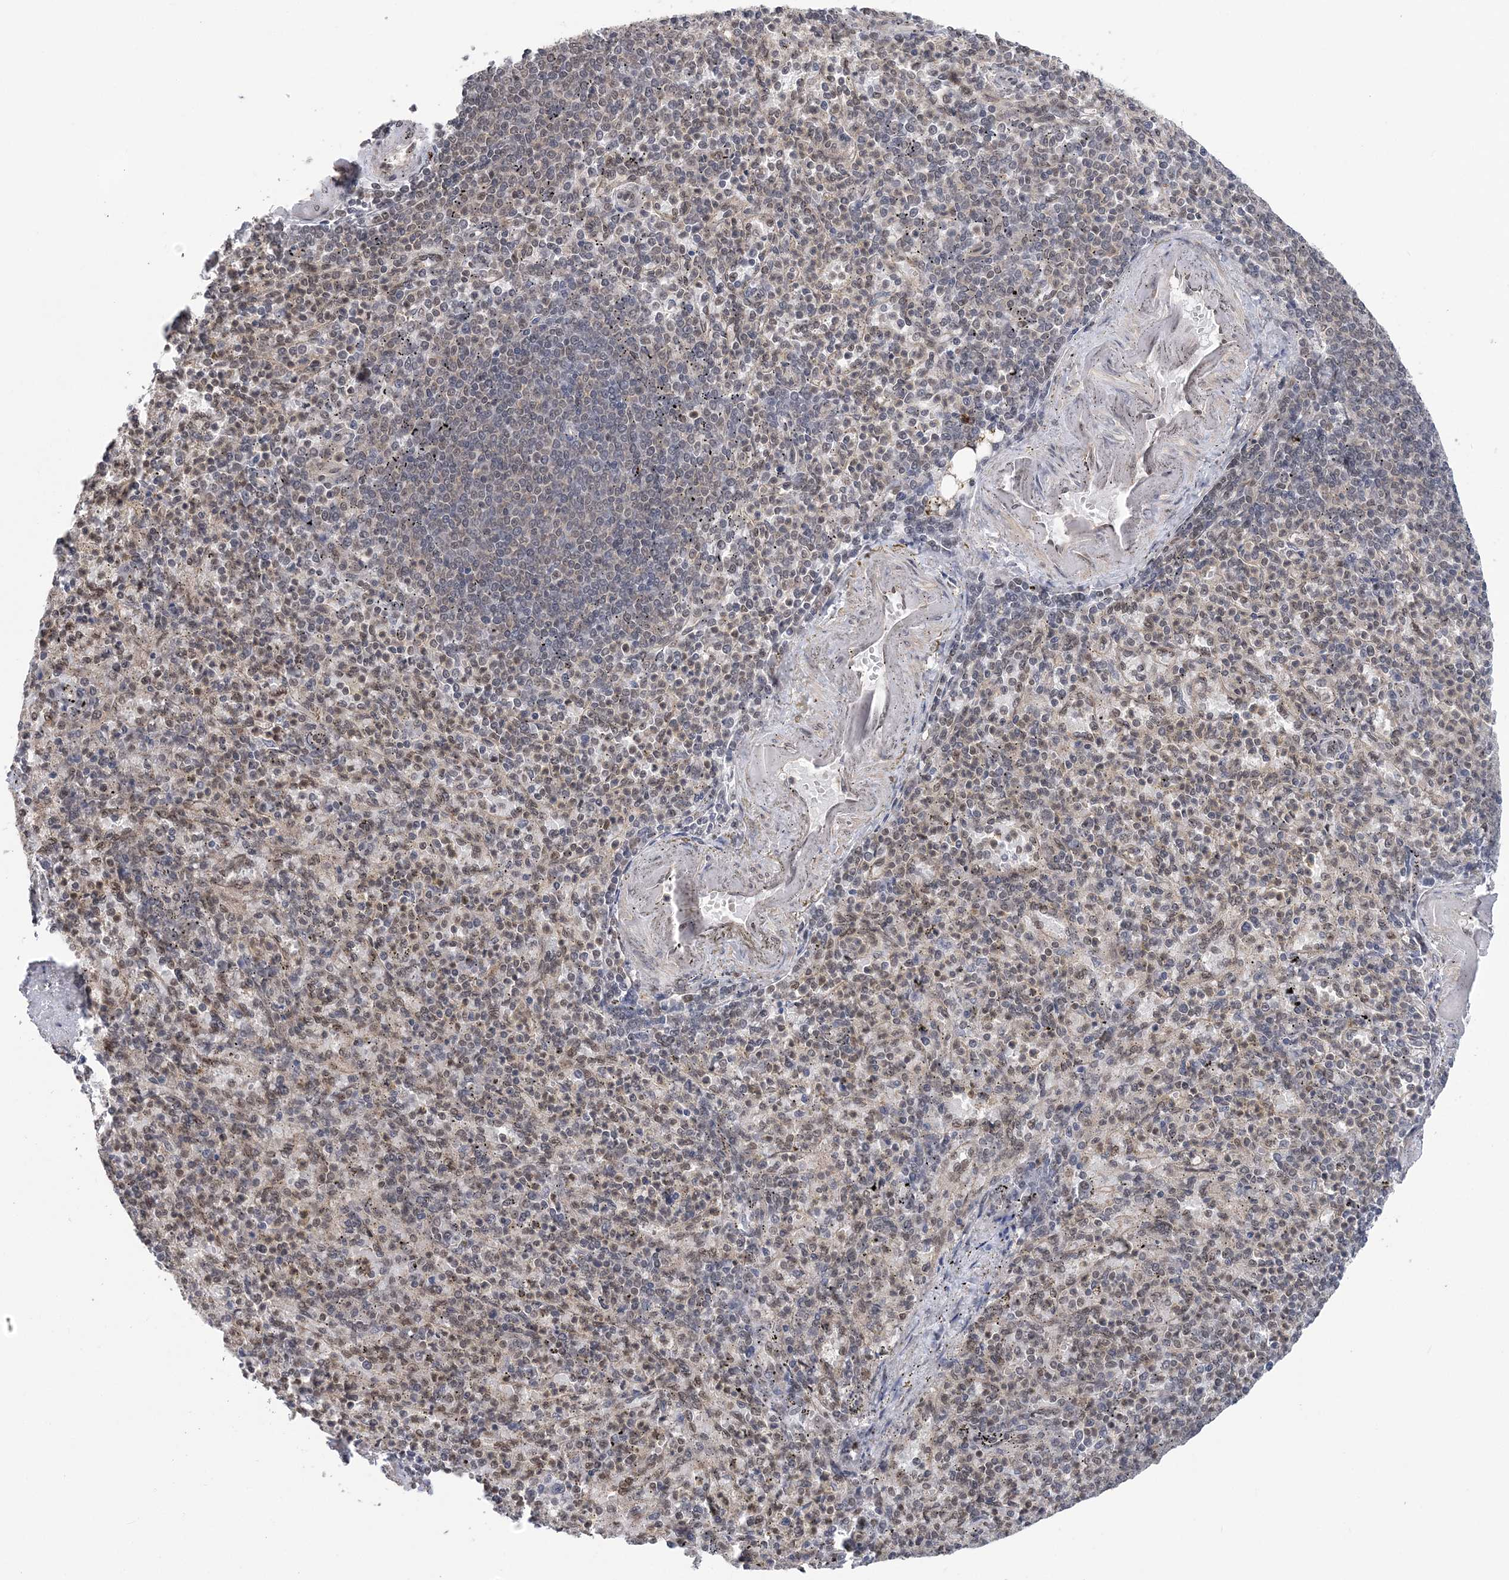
{"staining": {"intensity": "moderate", "quantity": "25%-75%", "location": "nuclear"}, "tissue": "spleen", "cell_type": "Cells in red pulp", "image_type": "normal", "snomed": [{"axis": "morphology", "description": "Normal tissue, NOS"}, {"axis": "topography", "description": "Spleen"}], "caption": "Immunohistochemistry (IHC) of benign human spleen shows medium levels of moderate nuclear staining in about 25%-75% of cells in red pulp. The staining is performed using DAB (3,3'-diaminobenzidine) brown chromogen to label protein expression. The nuclei are counter-stained blue using hematoxylin.", "gene": "CCDC152", "patient": {"sex": "female", "age": 74}}